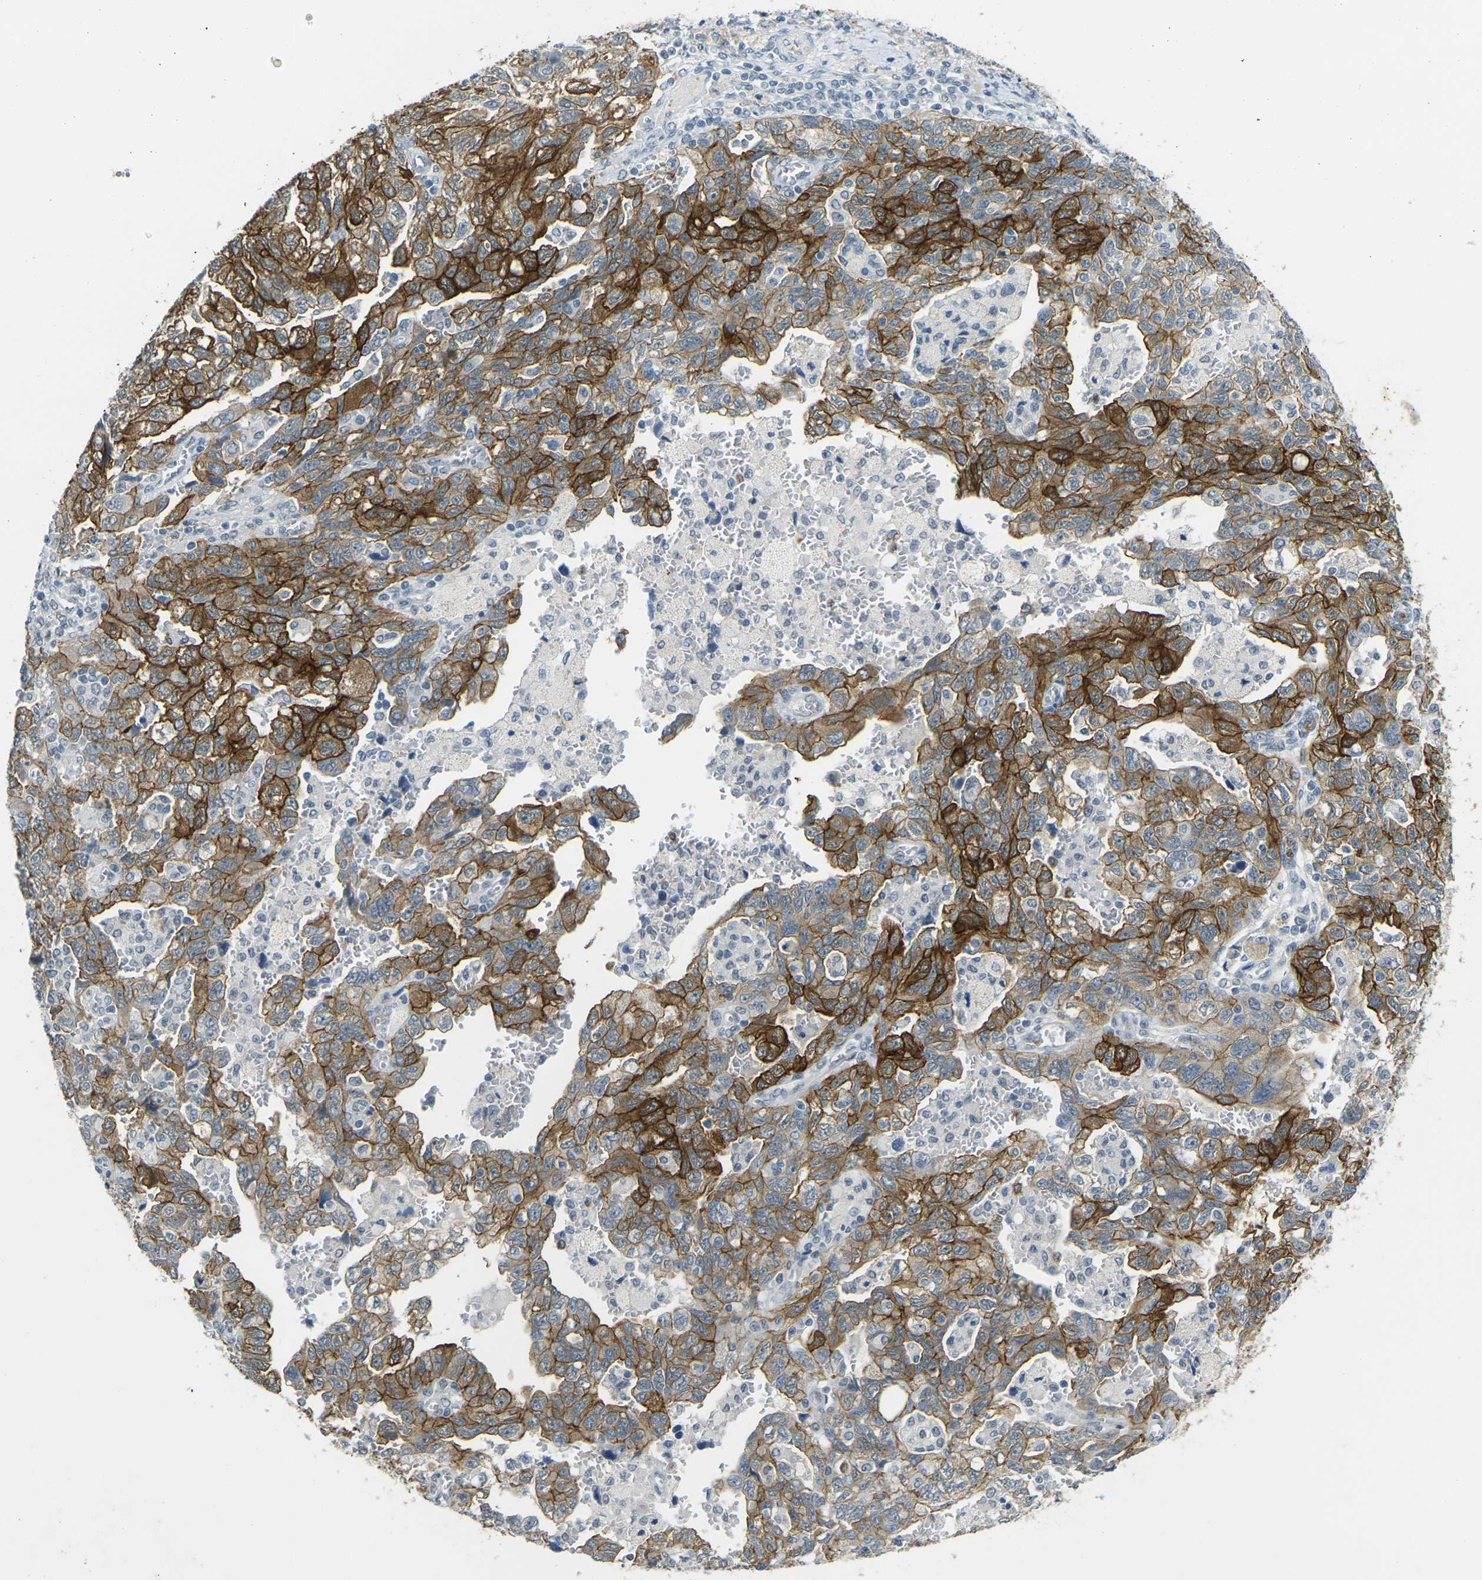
{"staining": {"intensity": "strong", "quantity": ">75%", "location": "cytoplasmic/membranous"}, "tissue": "ovarian cancer", "cell_type": "Tumor cells", "image_type": "cancer", "snomed": [{"axis": "morphology", "description": "Carcinoma, NOS"}, {"axis": "morphology", "description": "Cystadenocarcinoma, serous, NOS"}, {"axis": "topography", "description": "Ovary"}], "caption": "Ovarian cancer (carcinoma) stained with immunohistochemistry demonstrates strong cytoplasmic/membranous positivity in about >75% of tumor cells.", "gene": "SPTBN2", "patient": {"sex": "female", "age": 69}}